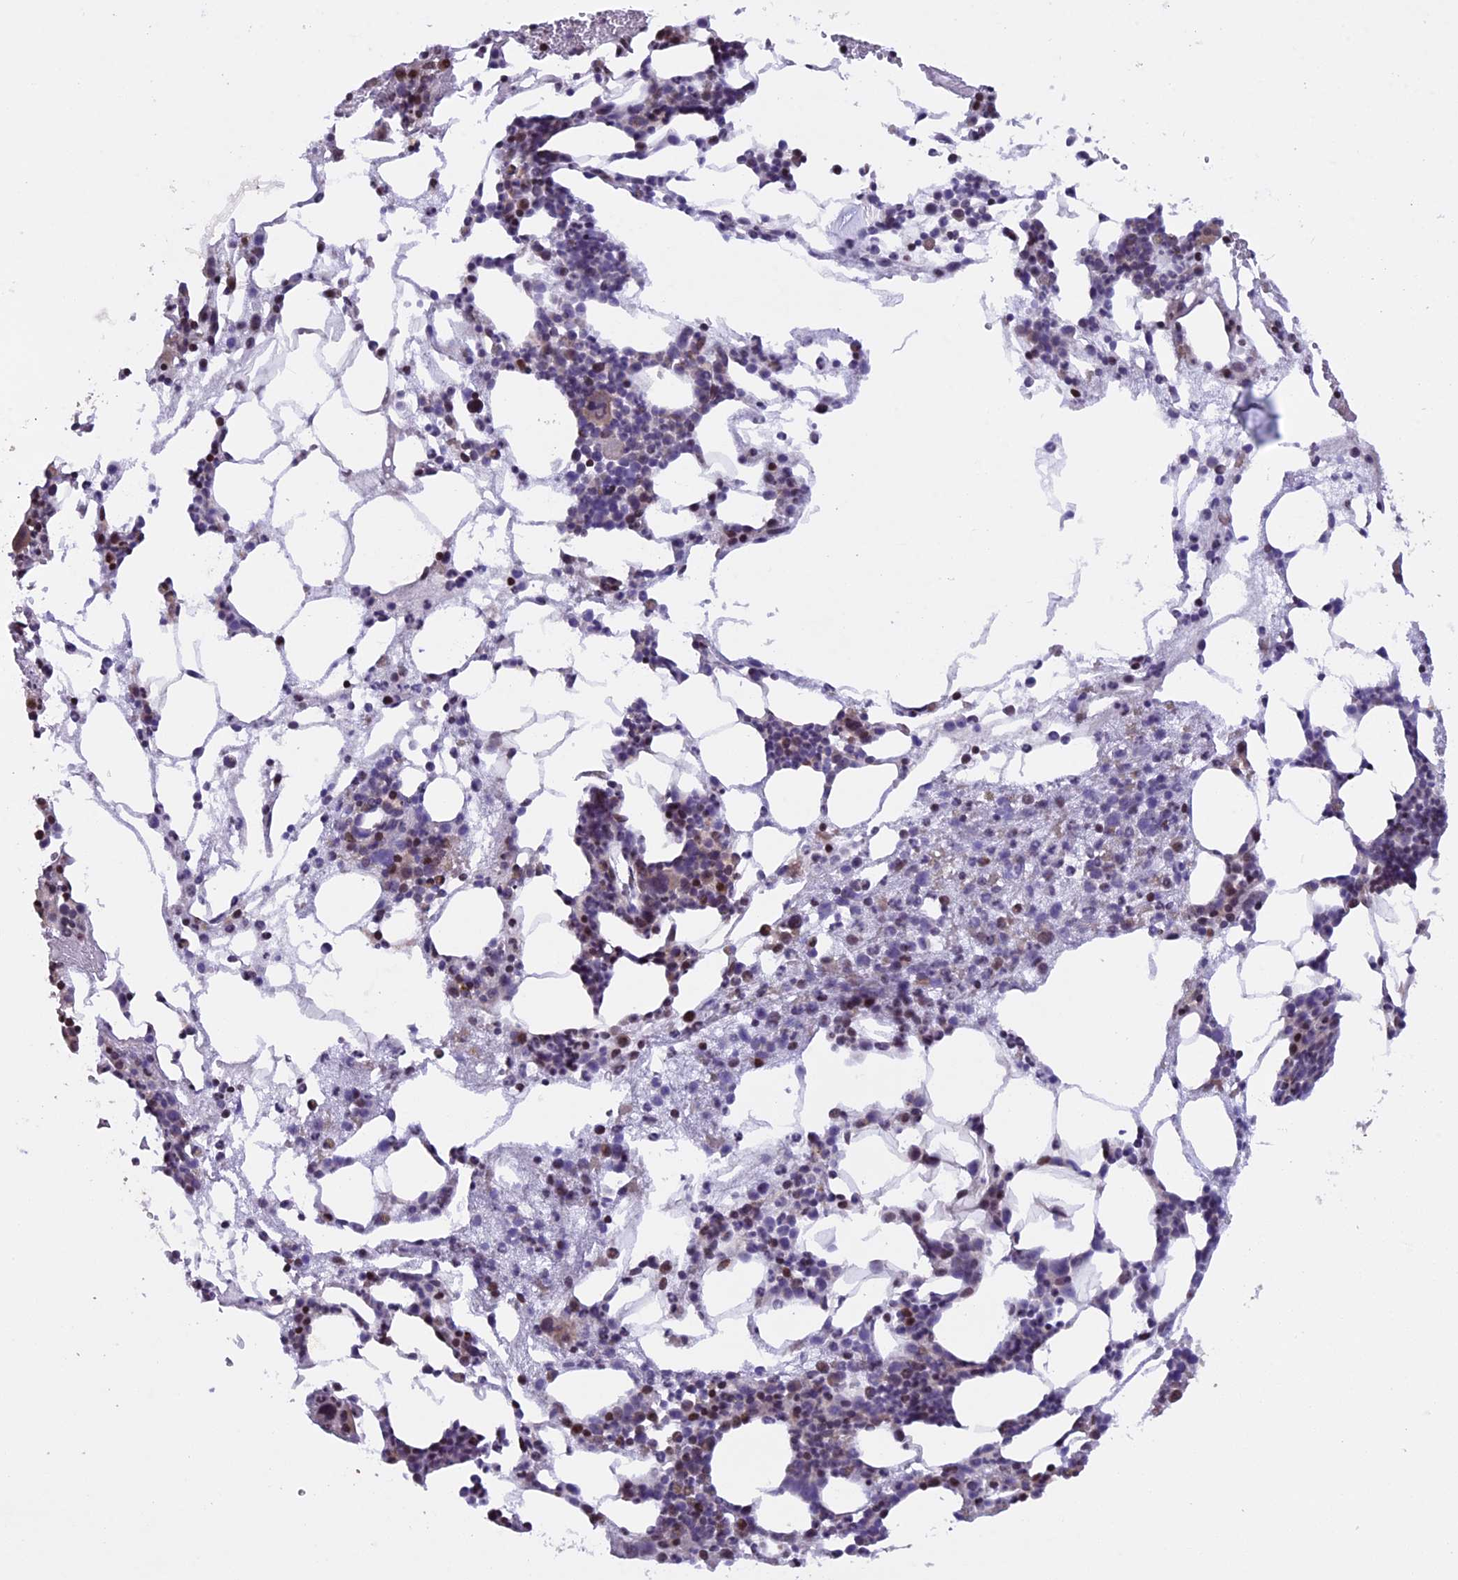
{"staining": {"intensity": "moderate", "quantity": "<25%", "location": "nuclear"}, "tissue": "bone marrow", "cell_type": "Hematopoietic cells", "image_type": "normal", "snomed": [{"axis": "morphology", "description": "Normal tissue, NOS"}, {"axis": "morphology", "description": "Inflammation, NOS"}, {"axis": "topography", "description": "Bone marrow"}], "caption": "A brown stain highlights moderate nuclear positivity of a protein in hematopoietic cells of unremarkable bone marrow. (DAB = brown stain, brightfield microscopy at high magnification).", "gene": "MAN2C1", "patient": {"sex": "female", "age": 78}}